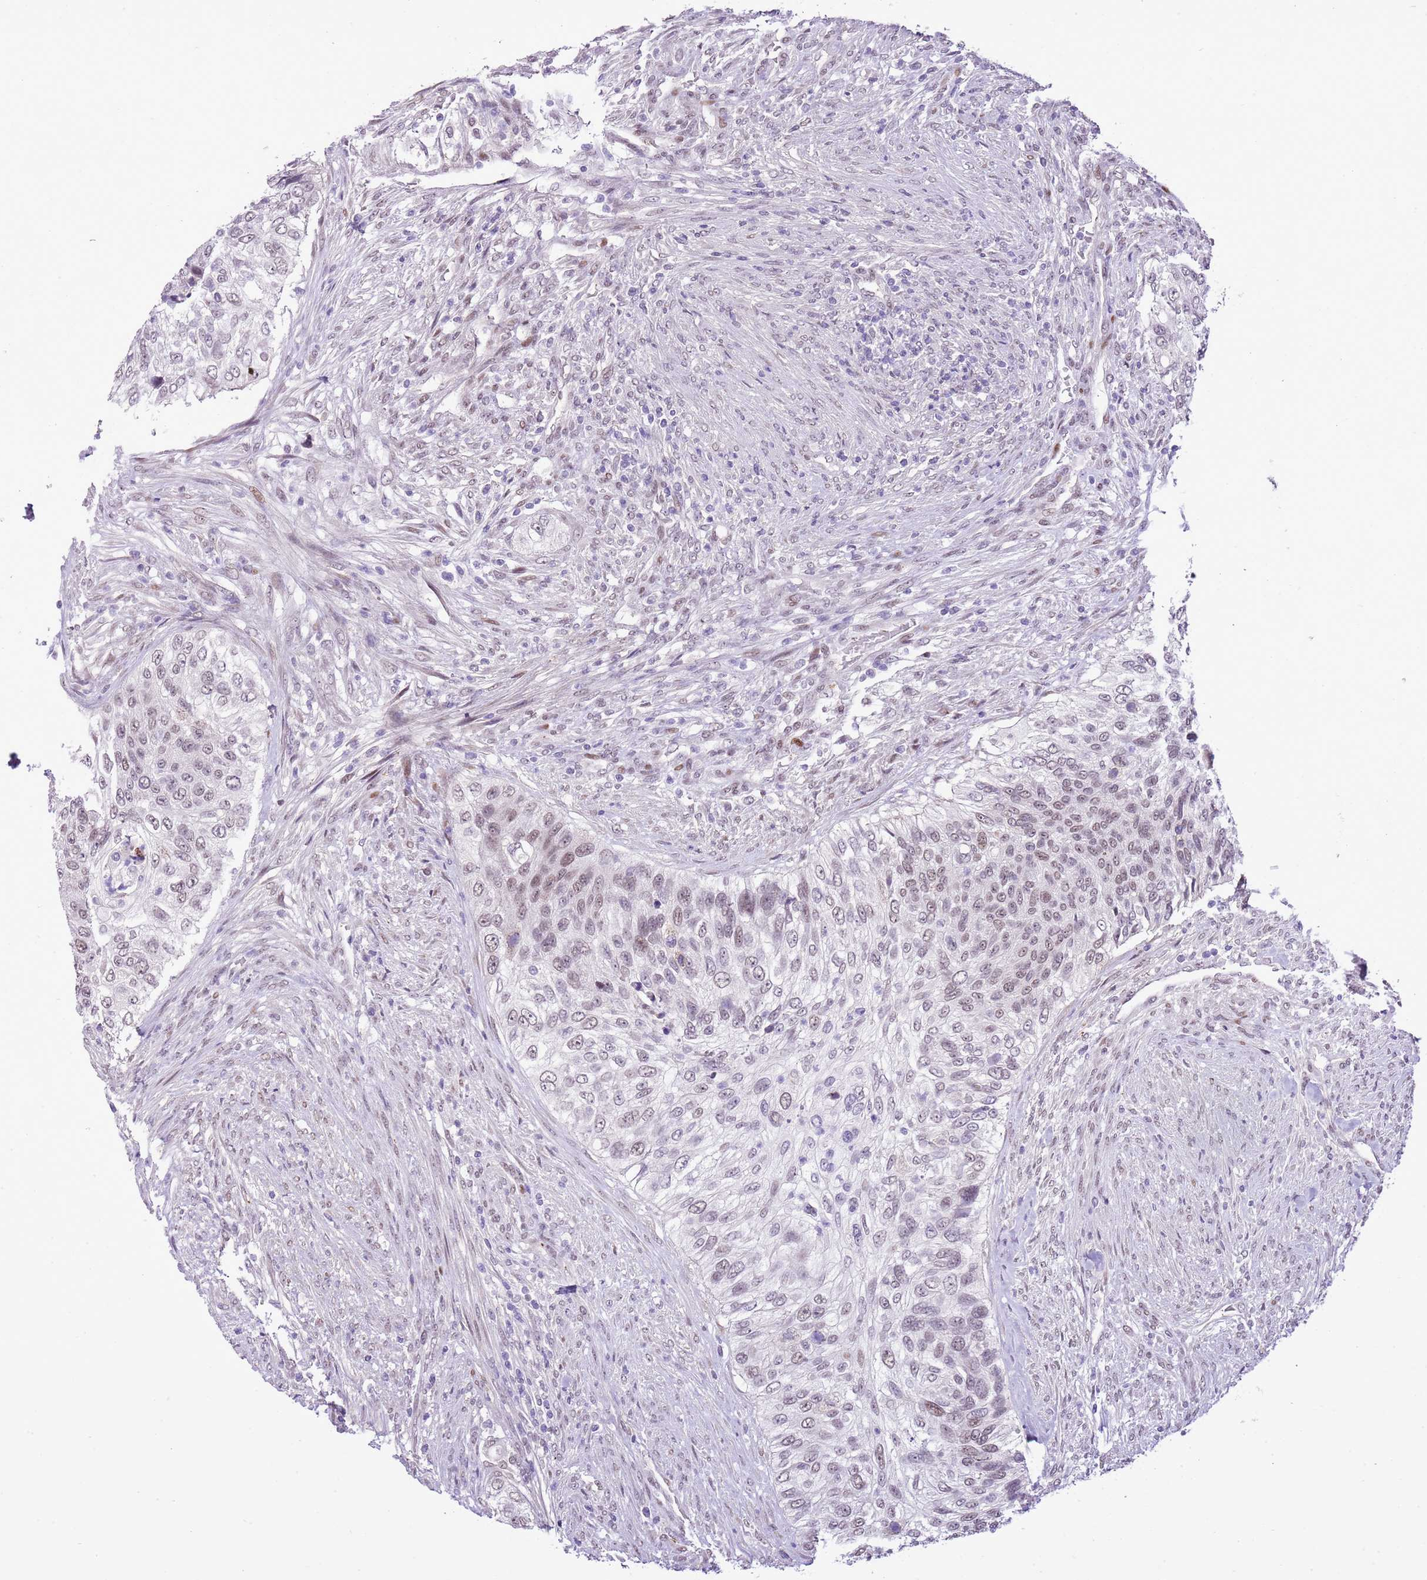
{"staining": {"intensity": "weak", "quantity": "25%-75%", "location": "nuclear"}, "tissue": "urothelial cancer", "cell_type": "Tumor cells", "image_type": "cancer", "snomed": [{"axis": "morphology", "description": "Urothelial carcinoma, High grade"}, {"axis": "topography", "description": "Urinary bladder"}], "caption": "This photomicrograph demonstrates immunohistochemistry (IHC) staining of high-grade urothelial carcinoma, with low weak nuclear positivity in about 25%-75% of tumor cells.", "gene": "NACC2", "patient": {"sex": "female", "age": 60}}